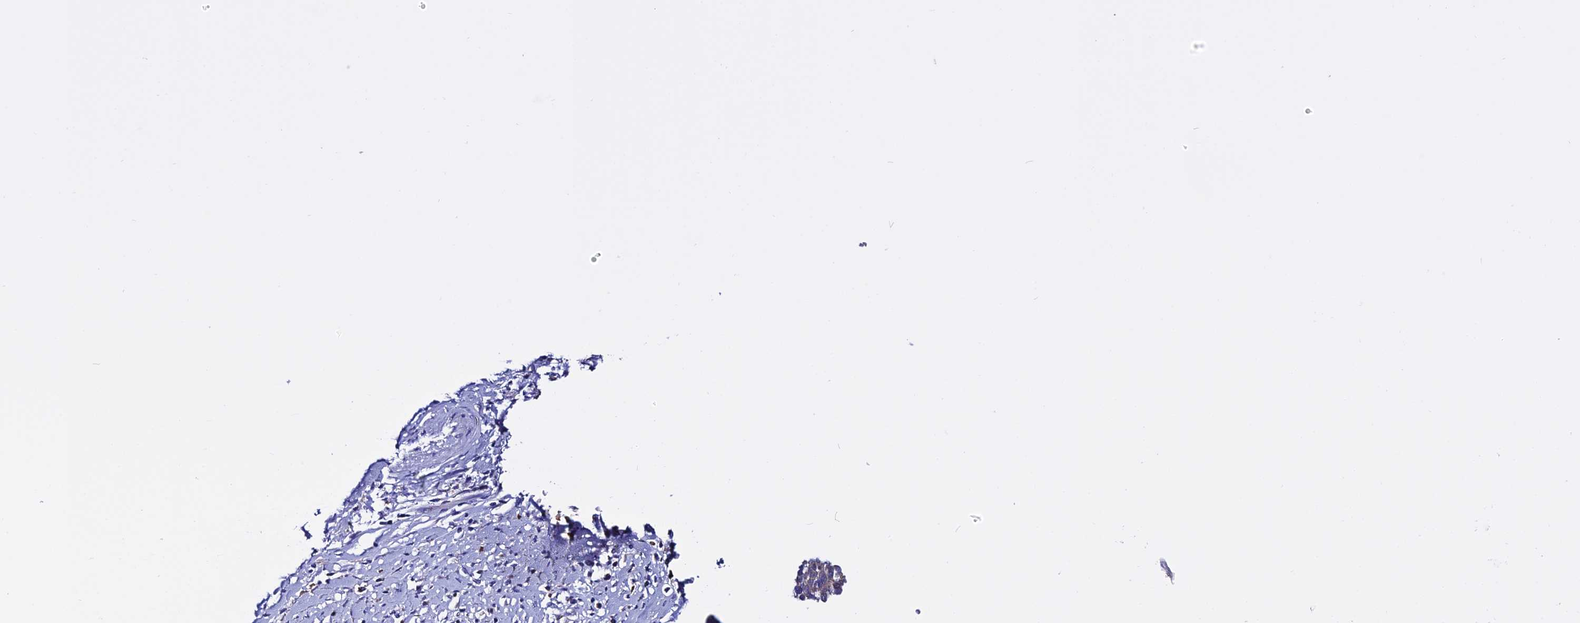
{"staining": {"intensity": "weak", "quantity": ">75%", "location": "cytoplasmic/membranous"}, "tissue": "cervical cancer", "cell_type": "Tumor cells", "image_type": "cancer", "snomed": [{"axis": "morphology", "description": "Squamous cell carcinoma, NOS"}, {"axis": "topography", "description": "Cervix"}], "caption": "Cervical squamous cell carcinoma tissue reveals weak cytoplasmic/membranous positivity in about >75% of tumor cells, visualized by immunohistochemistry.", "gene": "EEF1G", "patient": {"sex": "female", "age": 34}}